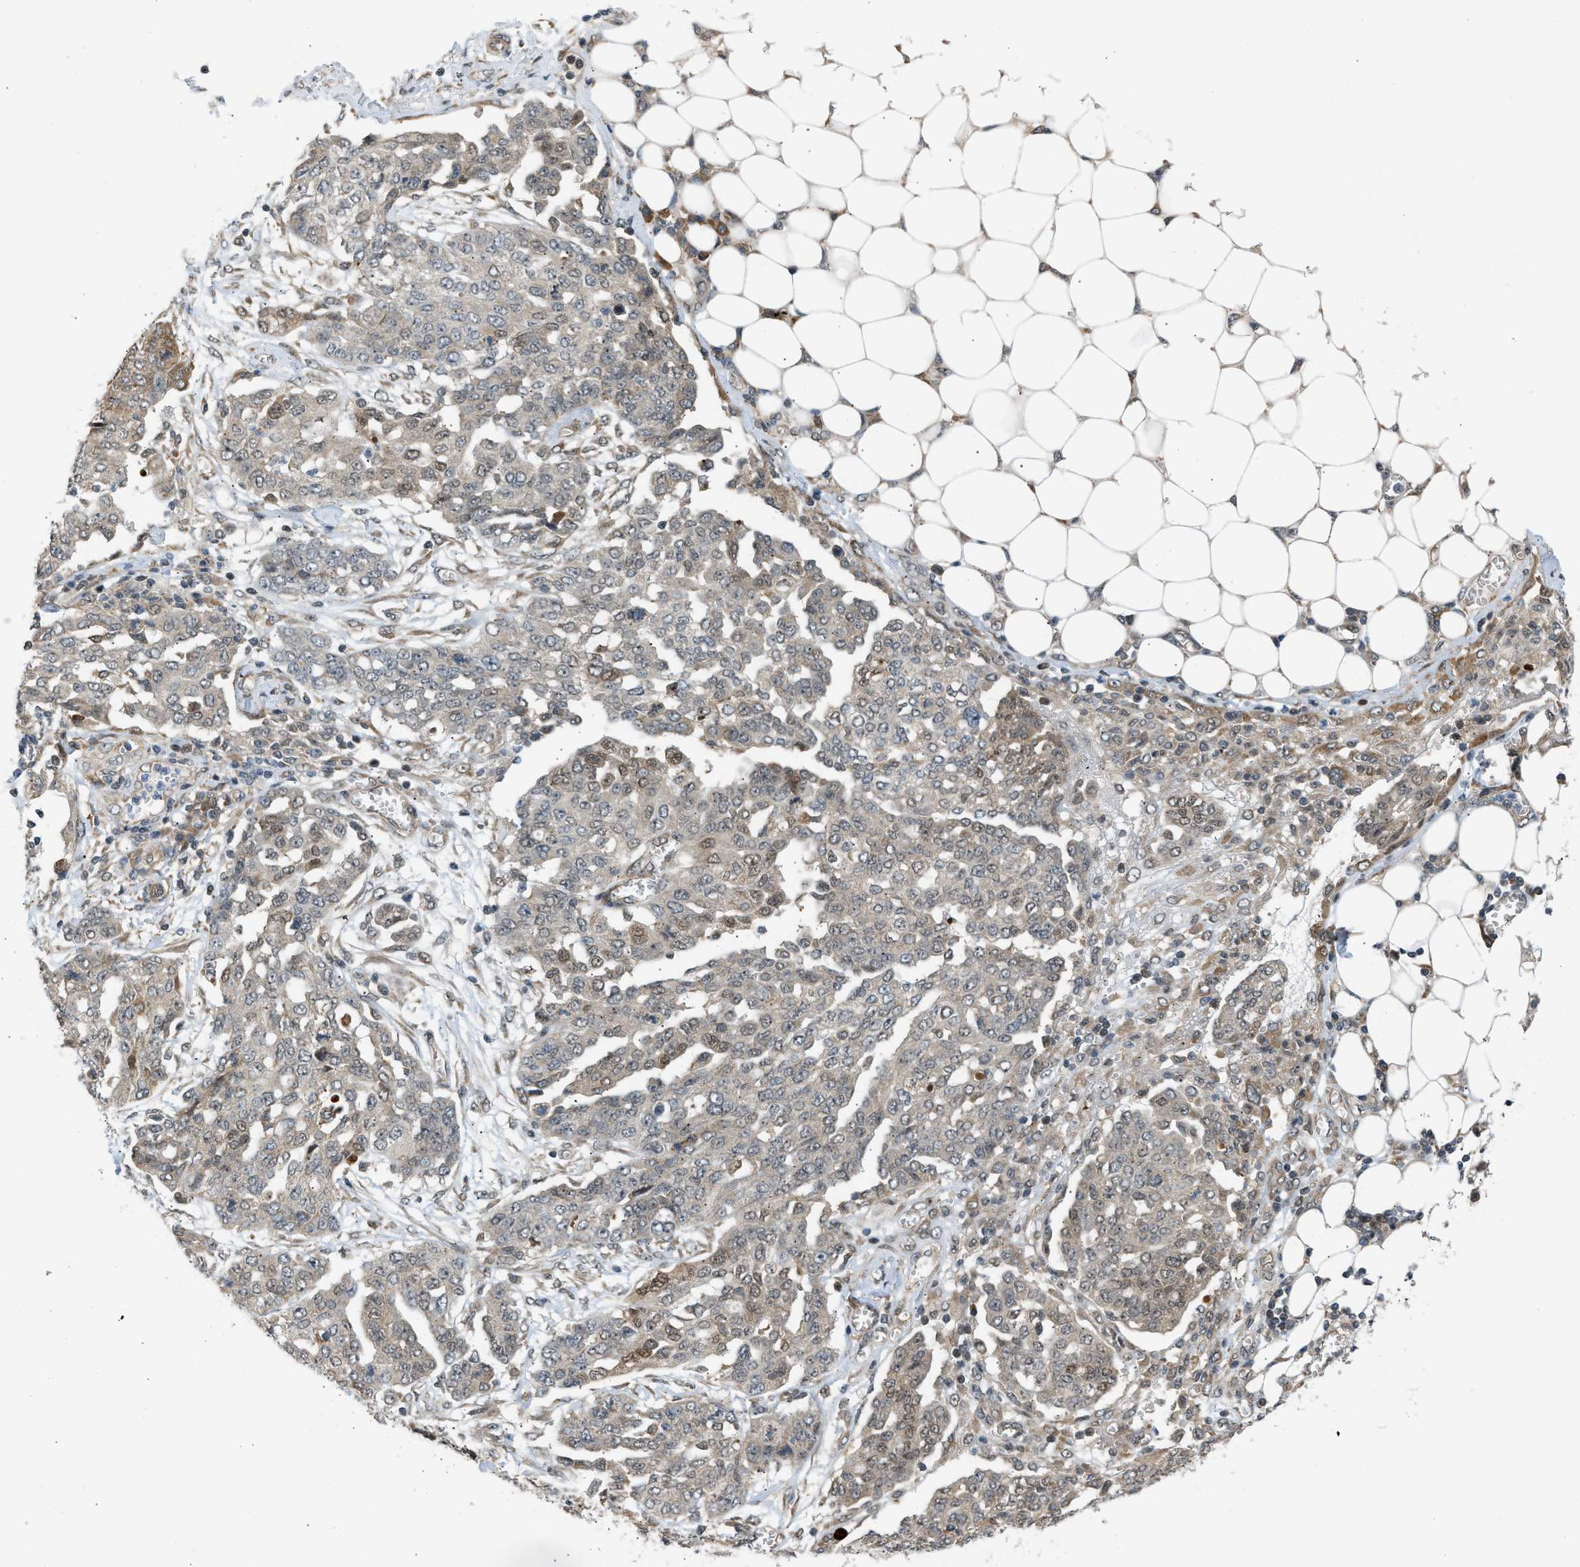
{"staining": {"intensity": "weak", "quantity": "<25%", "location": "cytoplasmic/membranous,nuclear"}, "tissue": "ovarian cancer", "cell_type": "Tumor cells", "image_type": "cancer", "snomed": [{"axis": "morphology", "description": "Cystadenocarcinoma, serous, NOS"}, {"axis": "topography", "description": "Soft tissue"}, {"axis": "topography", "description": "Ovary"}], "caption": "Tumor cells are negative for brown protein staining in ovarian cancer.", "gene": "BAG1", "patient": {"sex": "female", "age": 57}}